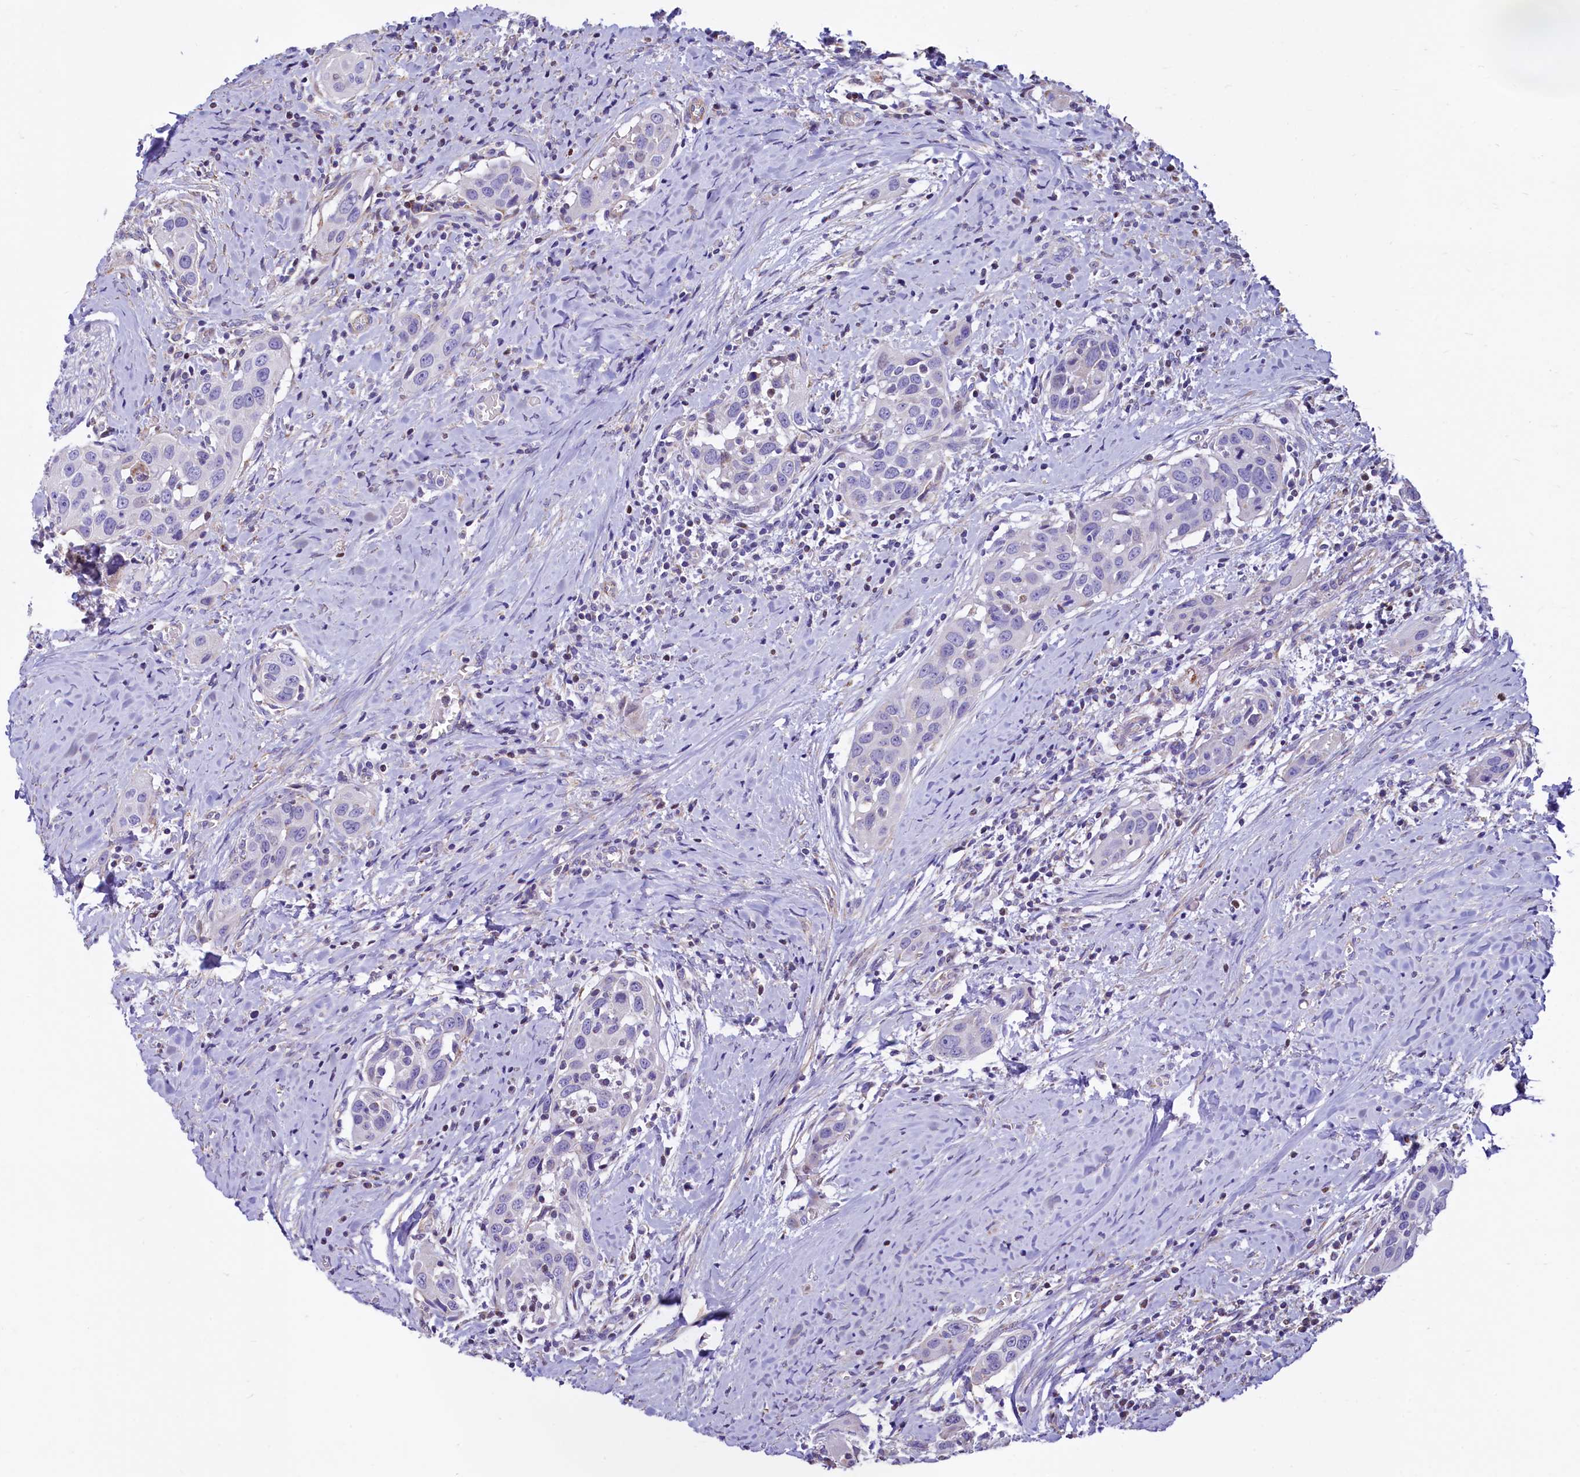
{"staining": {"intensity": "negative", "quantity": "none", "location": "none"}, "tissue": "head and neck cancer", "cell_type": "Tumor cells", "image_type": "cancer", "snomed": [{"axis": "morphology", "description": "Squamous cell carcinoma, NOS"}, {"axis": "topography", "description": "Oral tissue"}, {"axis": "topography", "description": "Head-Neck"}], "caption": "IHC of head and neck cancer exhibits no staining in tumor cells.", "gene": "VWCE", "patient": {"sex": "female", "age": 50}}